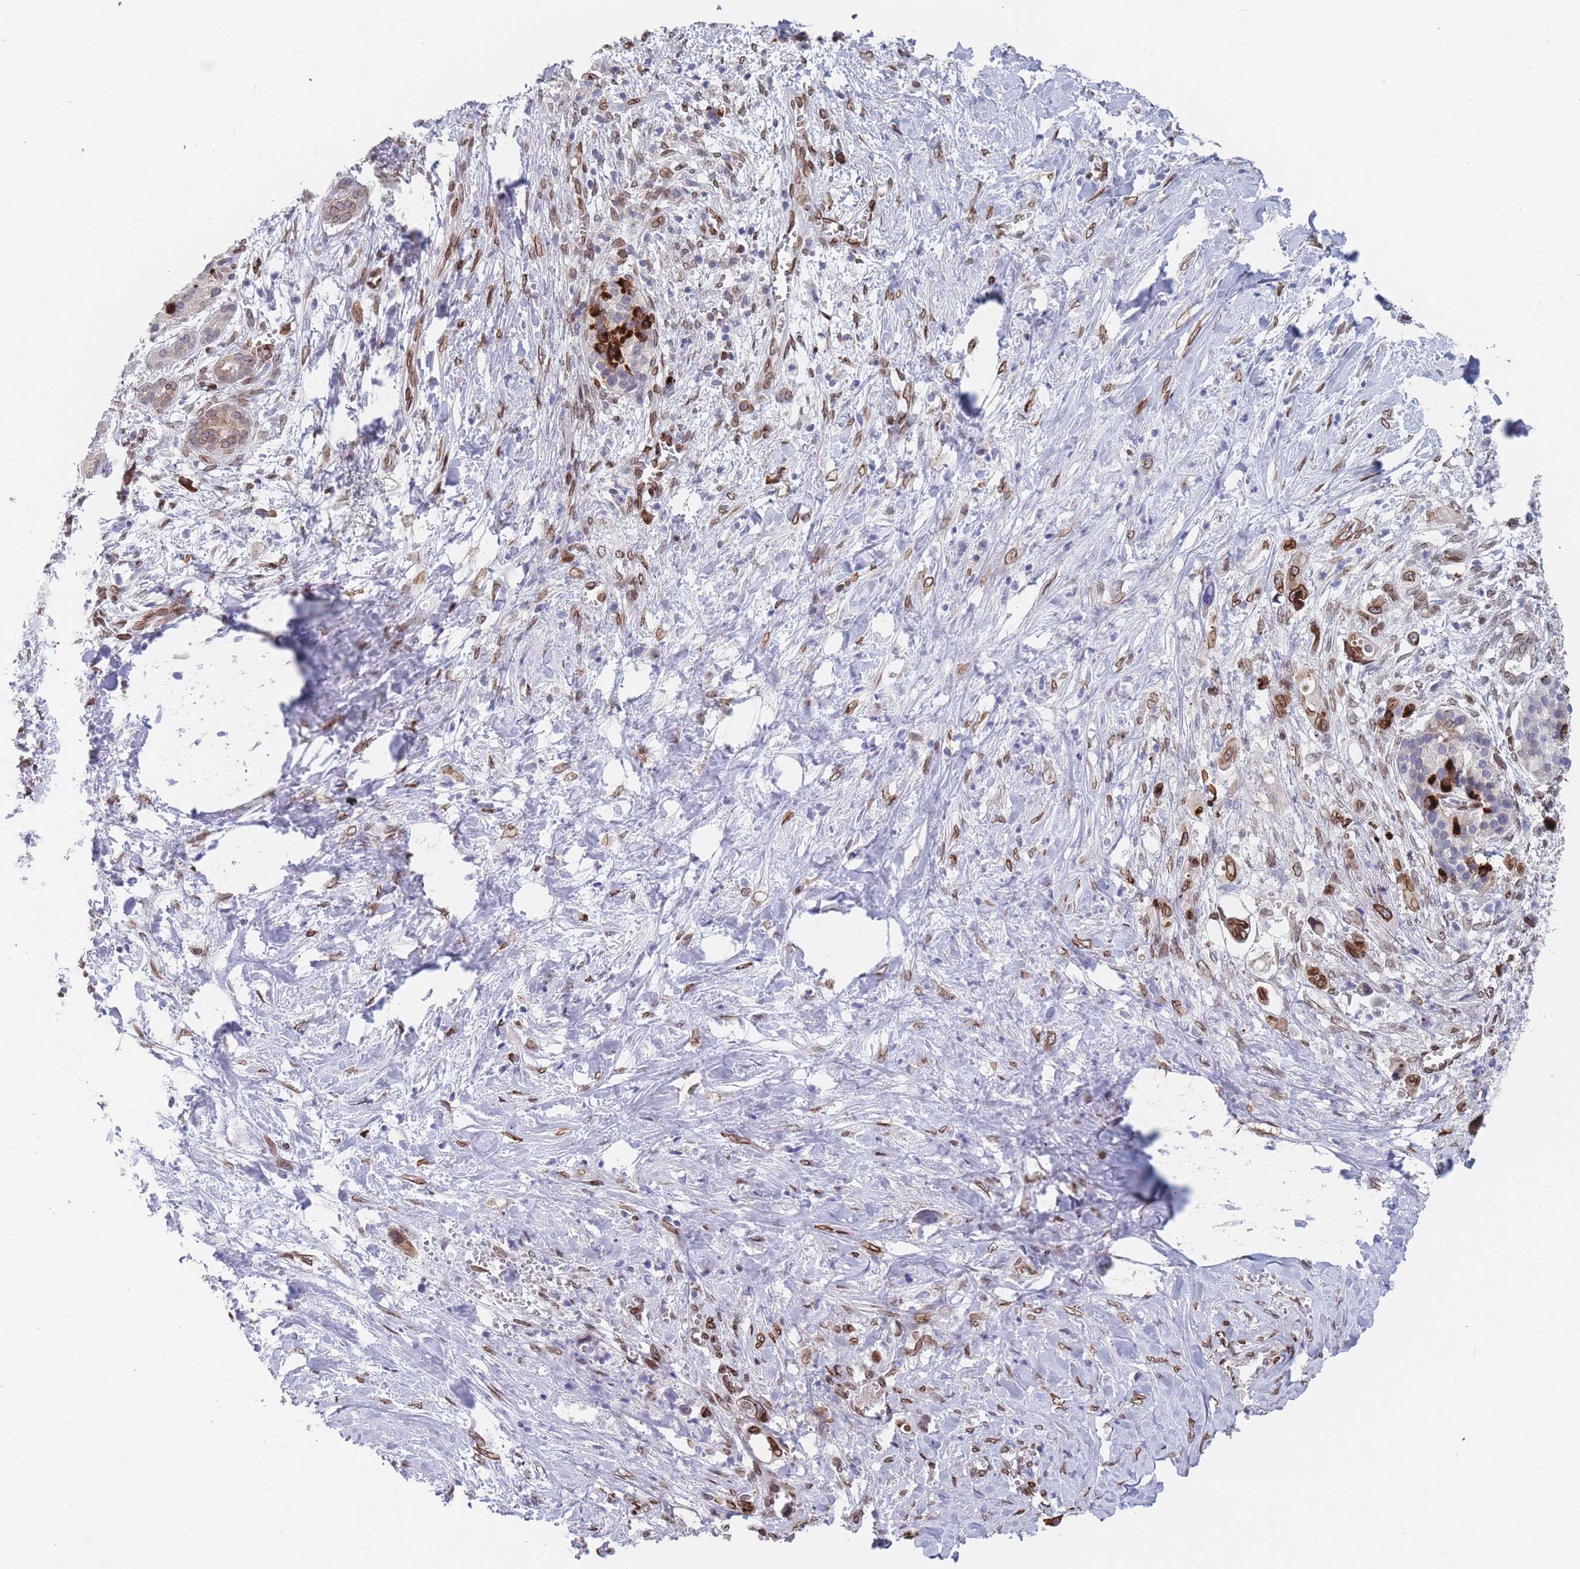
{"staining": {"intensity": "moderate", "quantity": ">75%", "location": "cytoplasmic/membranous,nuclear"}, "tissue": "pancreatic cancer", "cell_type": "Tumor cells", "image_type": "cancer", "snomed": [{"axis": "morphology", "description": "Adenocarcinoma, NOS"}, {"axis": "topography", "description": "Pancreas"}], "caption": "IHC of pancreatic cancer shows medium levels of moderate cytoplasmic/membranous and nuclear expression in approximately >75% of tumor cells.", "gene": "ZBTB1", "patient": {"sex": "male", "age": 61}}